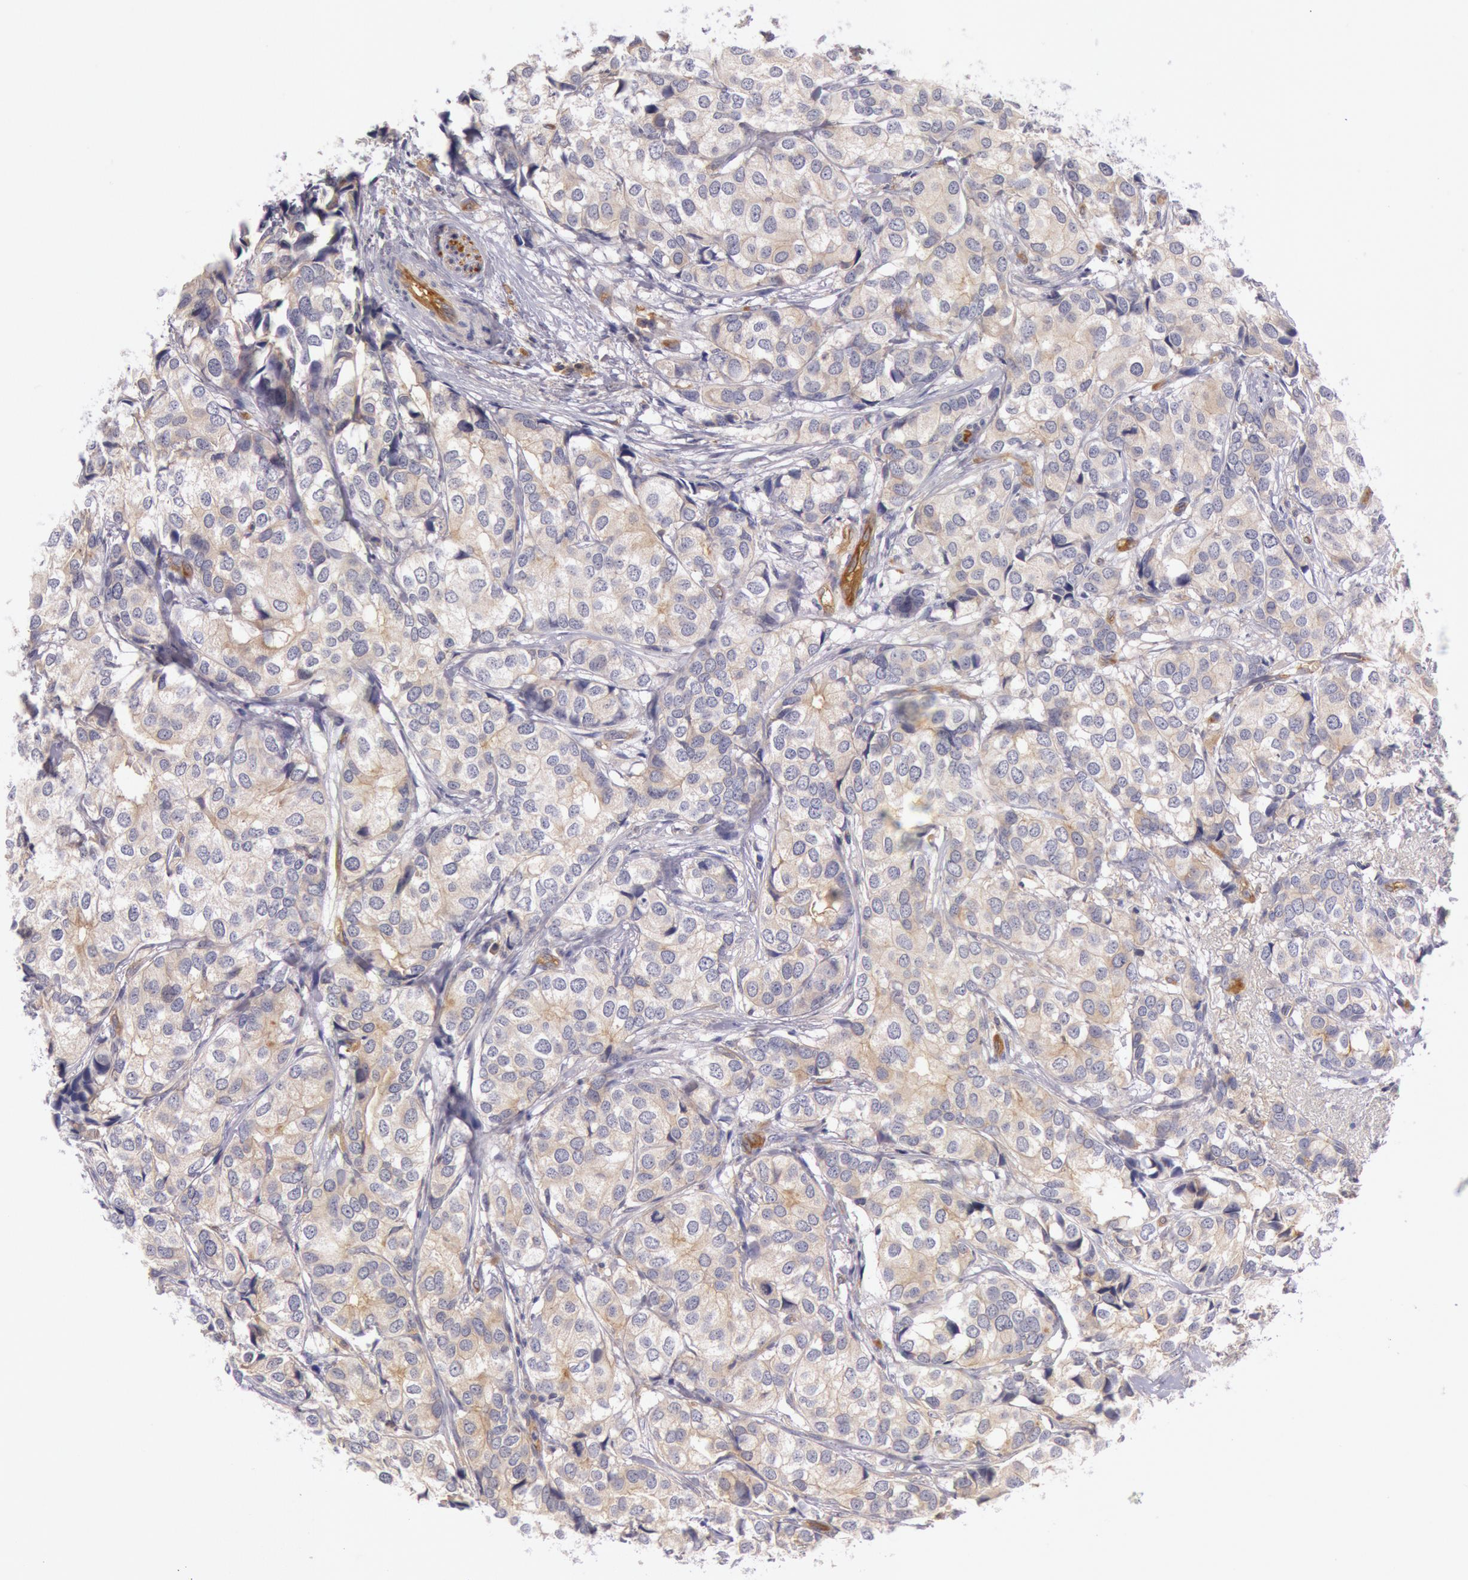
{"staining": {"intensity": "weak", "quantity": "25%-75%", "location": "cytoplasmic/membranous"}, "tissue": "breast cancer", "cell_type": "Tumor cells", "image_type": "cancer", "snomed": [{"axis": "morphology", "description": "Duct carcinoma"}, {"axis": "topography", "description": "Breast"}], "caption": "Immunohistochemical staining of human invasive ductal carcinoma (breast) reveals low levels of weak cytoplasmic/membranous positivity in about 25%-75% of tumor cells.", "gene": "MYO5A", "patient": {"sex": "female", "age": 68}}